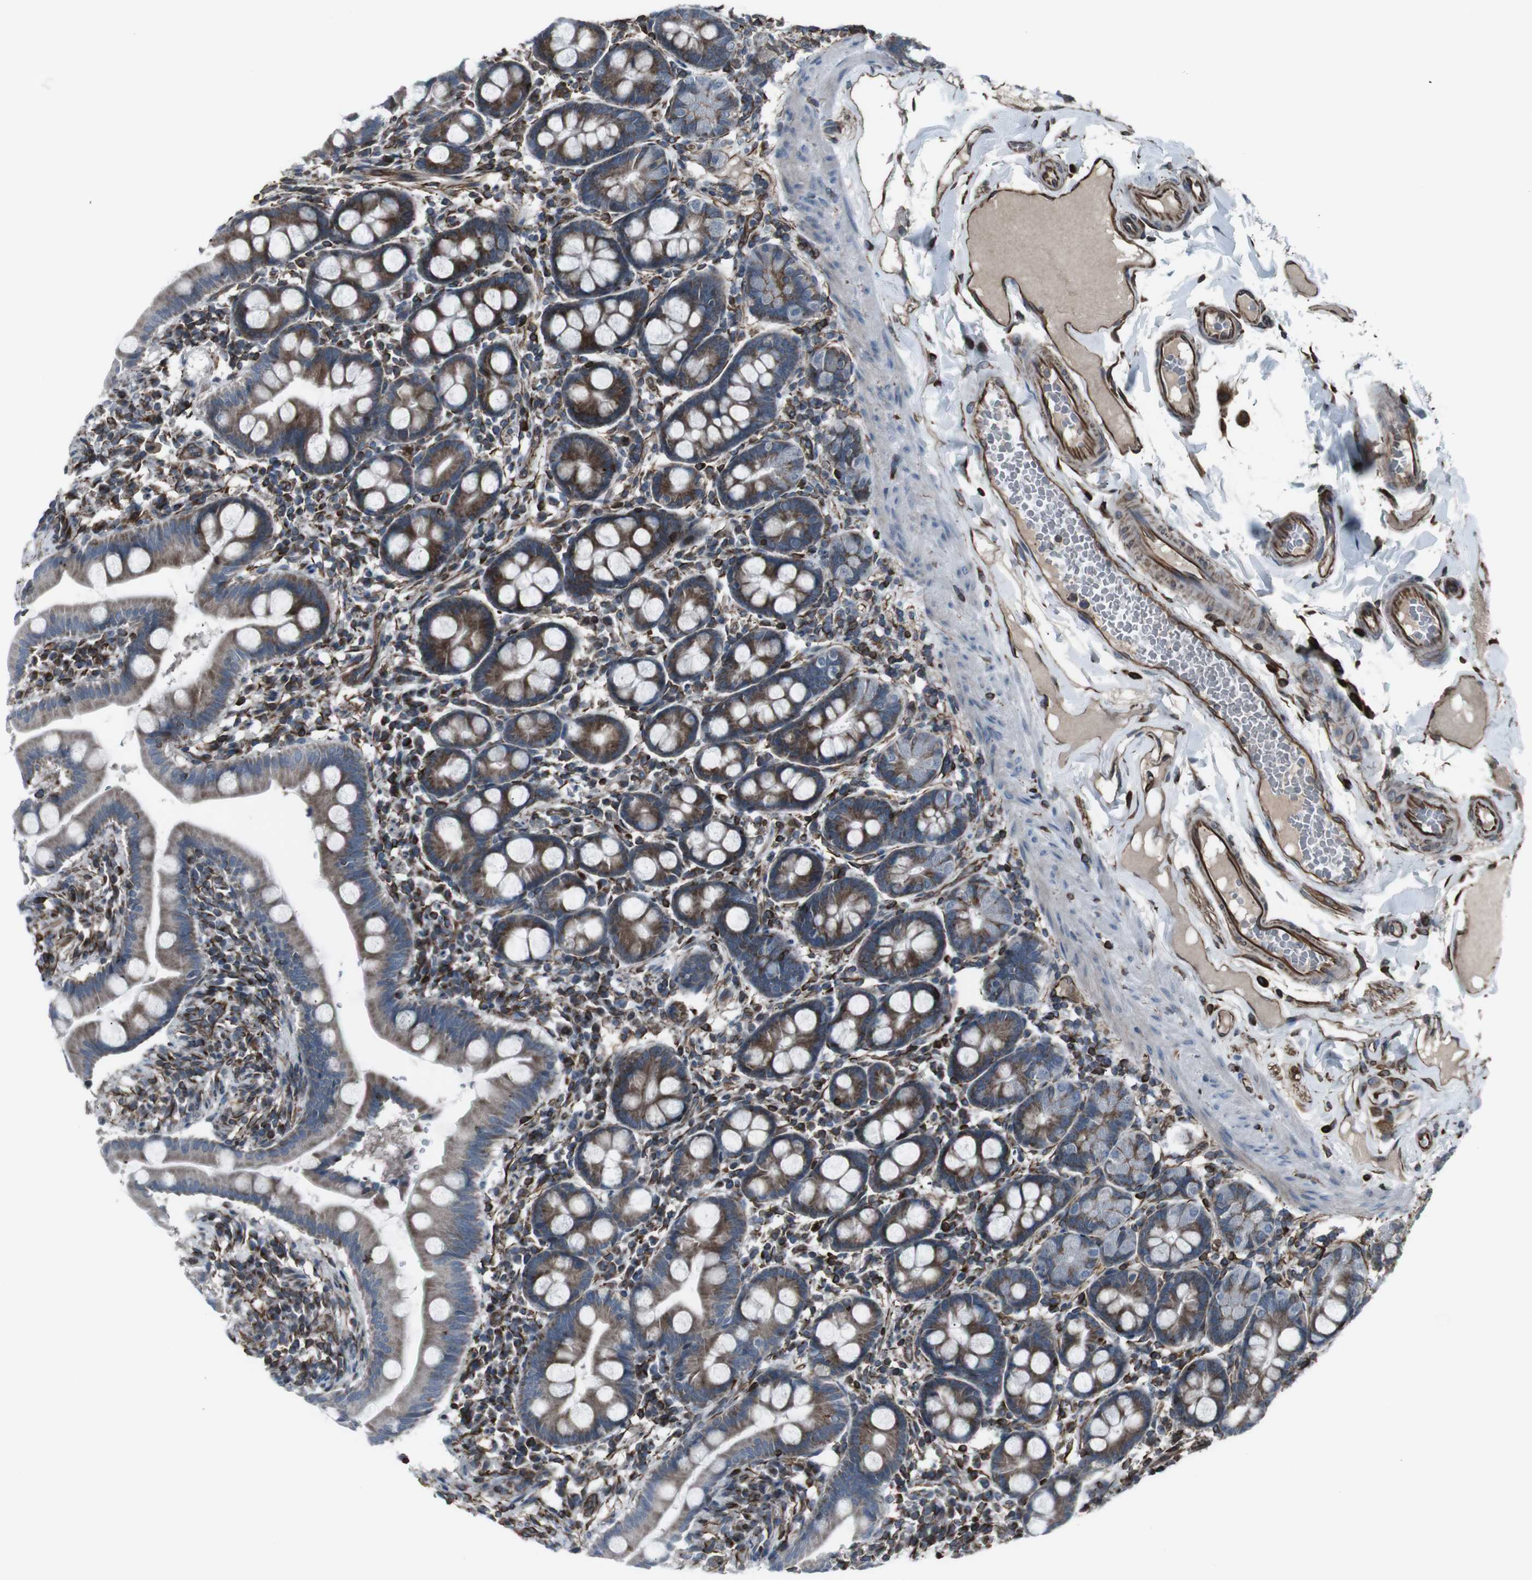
{"staining": {"intensity": "moderate", "quantity": ">75%", "location": "cytoplasmic/membranous"}, "tissue": "duodenum", "cell_type": "Glandular cells", "image_type": "normal", "snomed": [{"axis": "morphology", "description": "Normal tissue, NOS"}, {"axis": "topography", "description": "Duodenum"}], "caption": "Brown immunohistochemical staining in normal human duodenum displays moderate cytoplasmic/membranous staining in about >75% of glandular cells. (brown staining indicates protein expression, while blue staining denotes nuclei).", "gene": "TMEM141", "patient": {"sex": "male", "age": 50}}